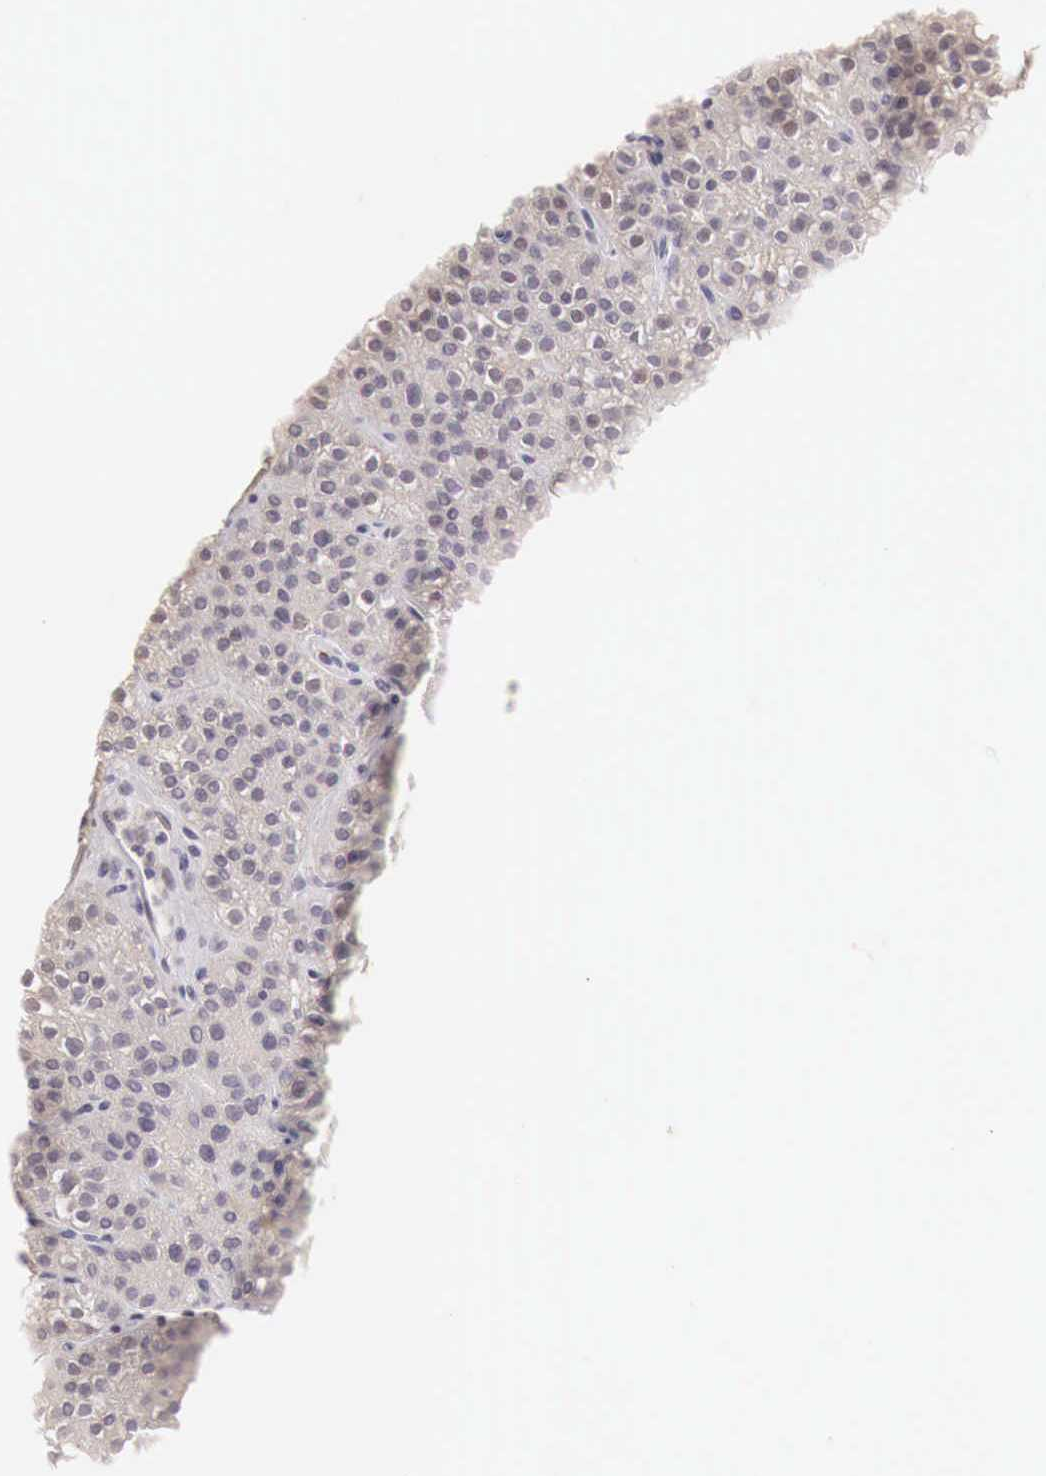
{"staining": {"intensity": "negative", "quantity": "none", "location": "none"}, "tissue": "parathyroid gland", "cell_type": "Glandular cells", "image_type": "normal", "snomed": [{"axis": "morphology", "description": "Normal tissue, NOS"}, {"axis": "topography", "description": "Parathyroid gland"}], "caption": "A high-resolution image shows IHC staining of benign parathyroid gland, which displays no significant staining in glandular cells.", "gene": "TBC1D9", "patient": {"sex": "male", "age": 71}}